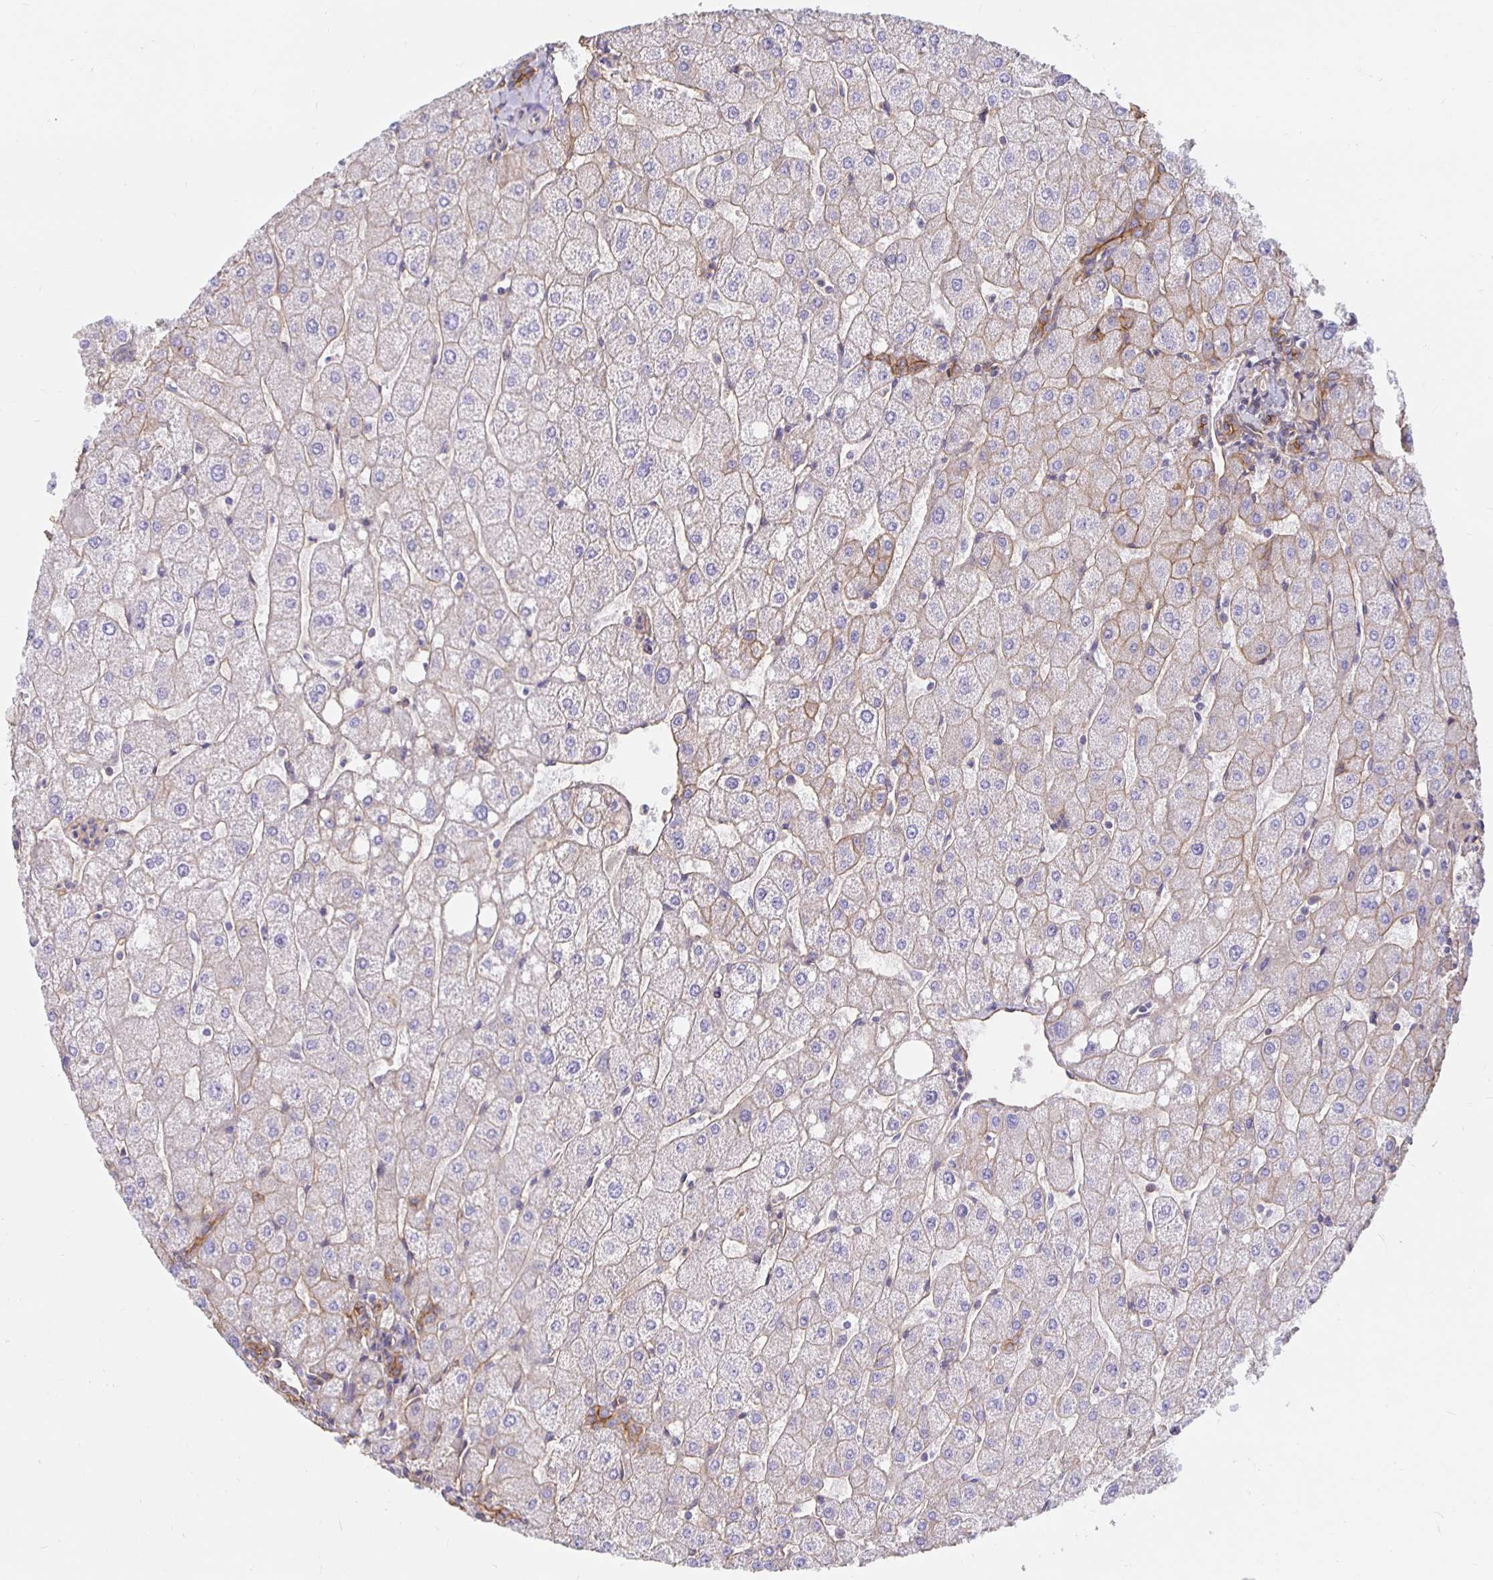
{"staining": {"intensity": "moderate", "quantity": "<25%", "location": "cytoplasmic/membranous"}, "tissue": "liver", "cell_type": "Cholangiocytes", "image_type": "normal", "snomed": [{"axis": "morphology", "description": "Normal tissue, NOS"}, {"axis": "topography", "description": "Liver"}], "caption": "Unremarkable liver reveals moderate cytoplasmic/membranous expression in approximately <25% of cholangiocytes, visualized by immunohistochemistry. The staining was performed using DAB to visualize the protein expression in brown, while the nuclei were stained in blue with hematoxylin (Magnification: 20x).", "gene": "ARHGEF39", "patient": {"sex": "male", "age": 67}}